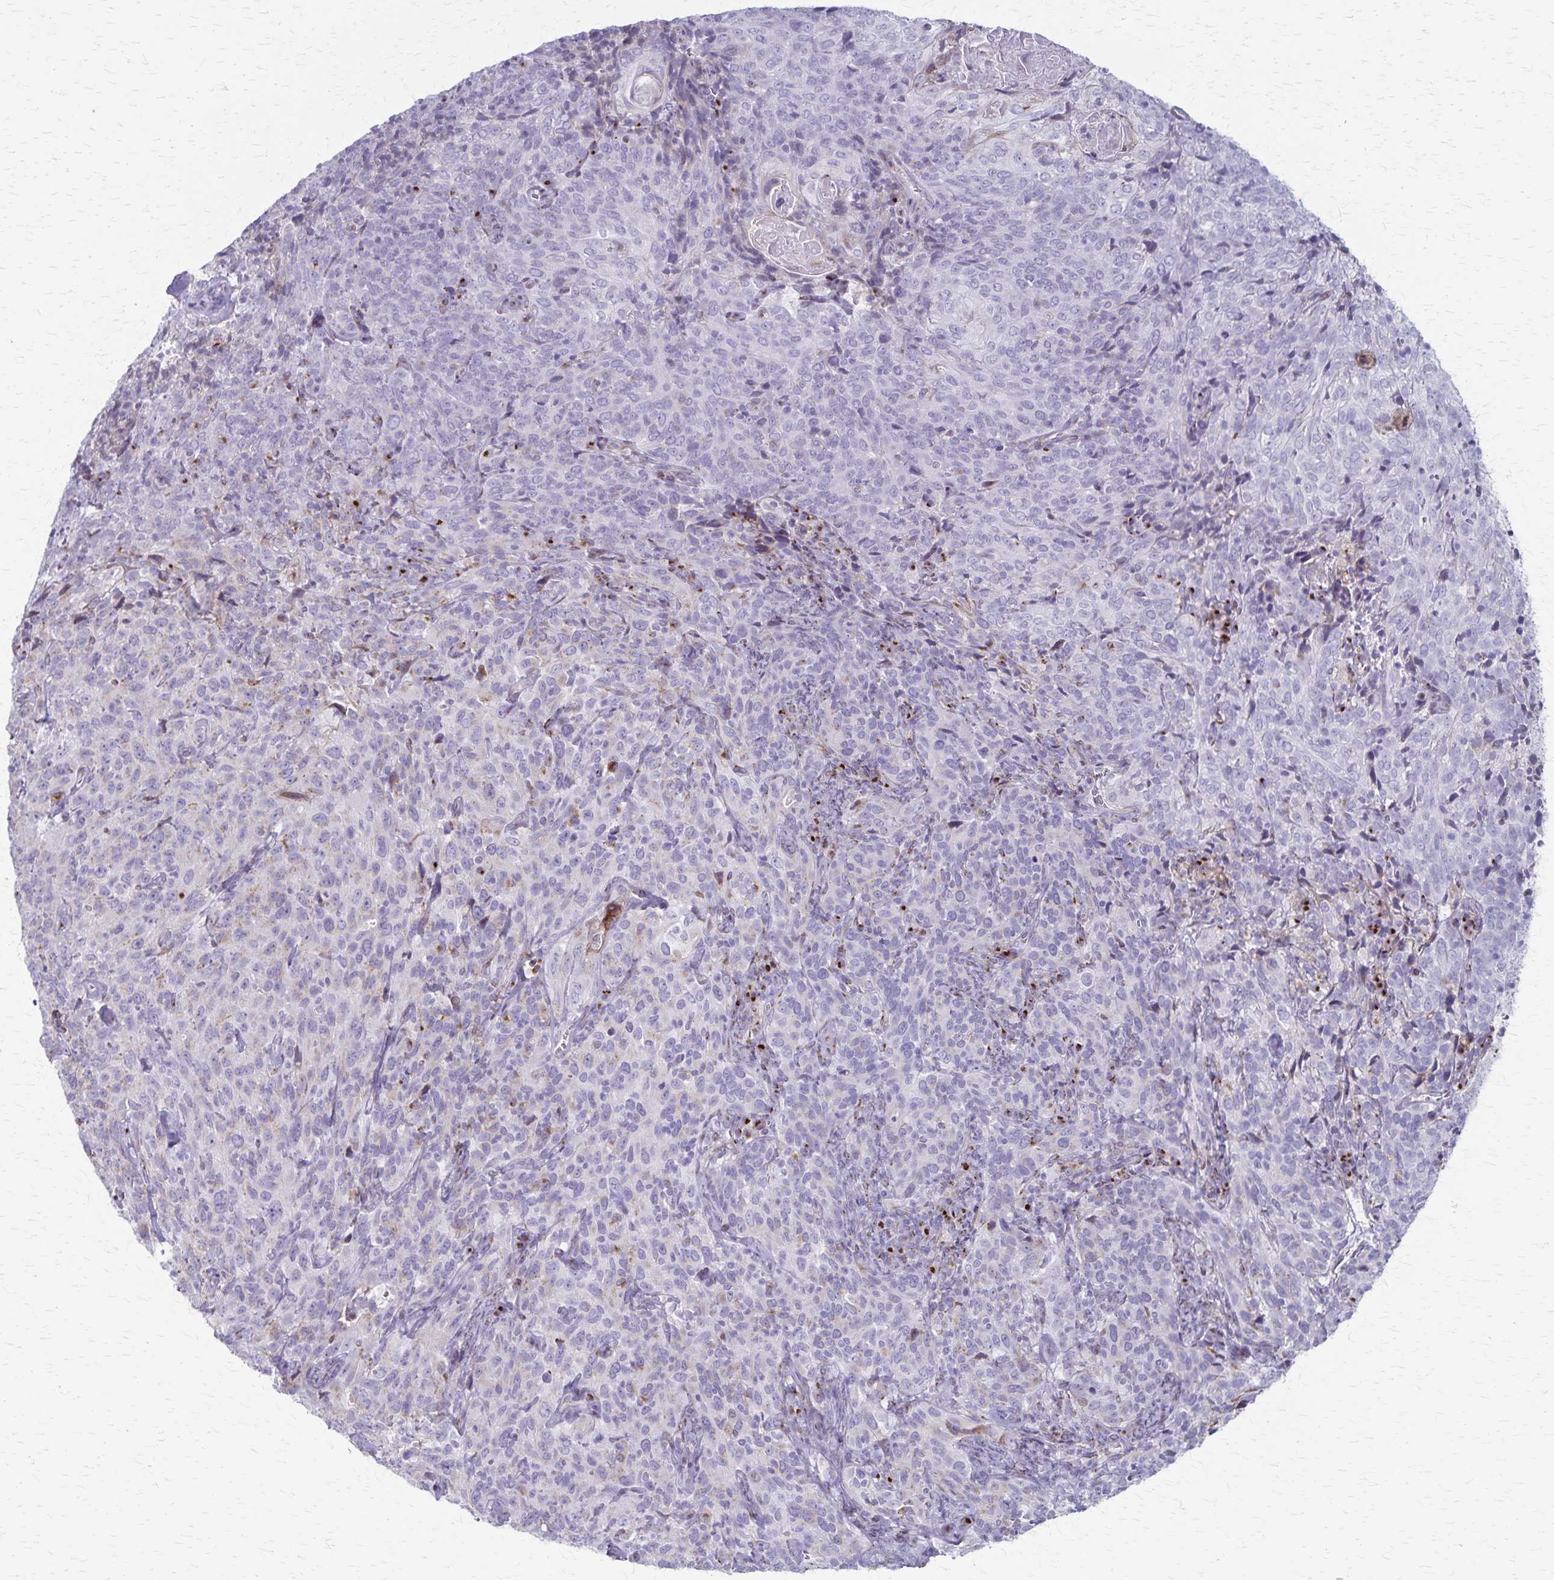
{"staining": {"intensity": "negative", "quantity": "none", "location": "none"}, "tissue": "cervical cancer", "cell_type": "Tumor cells", "image_type": "cancer", "snomed": [{"axis": "morphology", "description": "Squamous cell carcinoma, NOS"}, {"axis": "topography", "description": "Cervix"}], "caption": "IHC photomicrograph of human squamous cell carcinoma (cervical) stained for a protein (brown), which exhibits no staining in tumor cells.", "gene": "MCFD2", "patient": {"sex": "female", "age": 51}}